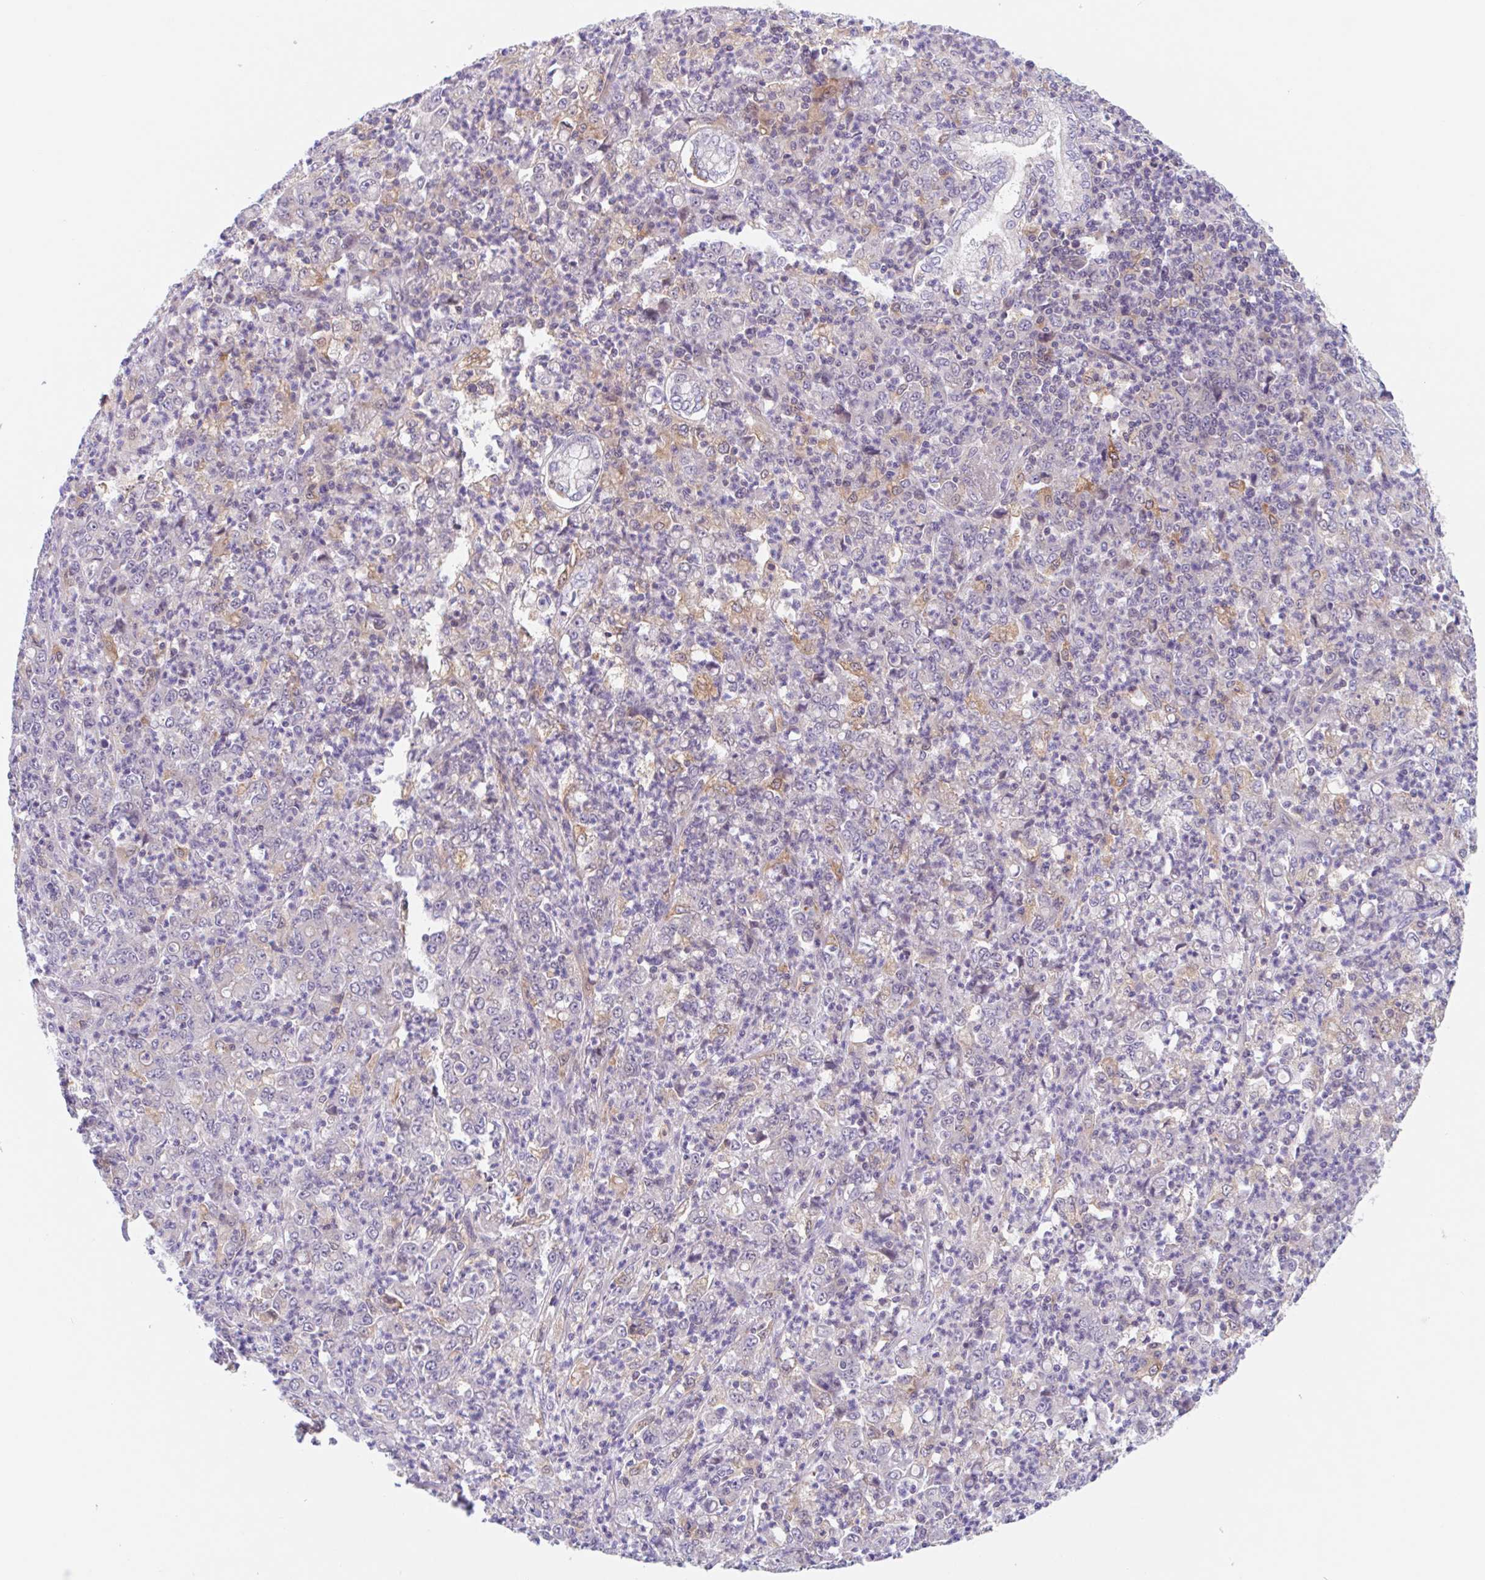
{"staining": {"intensity": "negative", "quantity": "none", "location": "none"}, "tissue": "stomach cancer", "cell_type": "Tumor cells", "image_type": "cancer", "snomed": [{"axis": "morphology", "description": "Adenocarcinoma, NOS"}, {"axis": "topography", "description": "Stomach, lower"}], "caption": "IHC histopathology image of adenocarcinoma (stomach) stained for a protein (brown), which shows no staining in tumor cells.", "gene": "TMEM86A", "patient": {"sex": "female", "age": 71}}